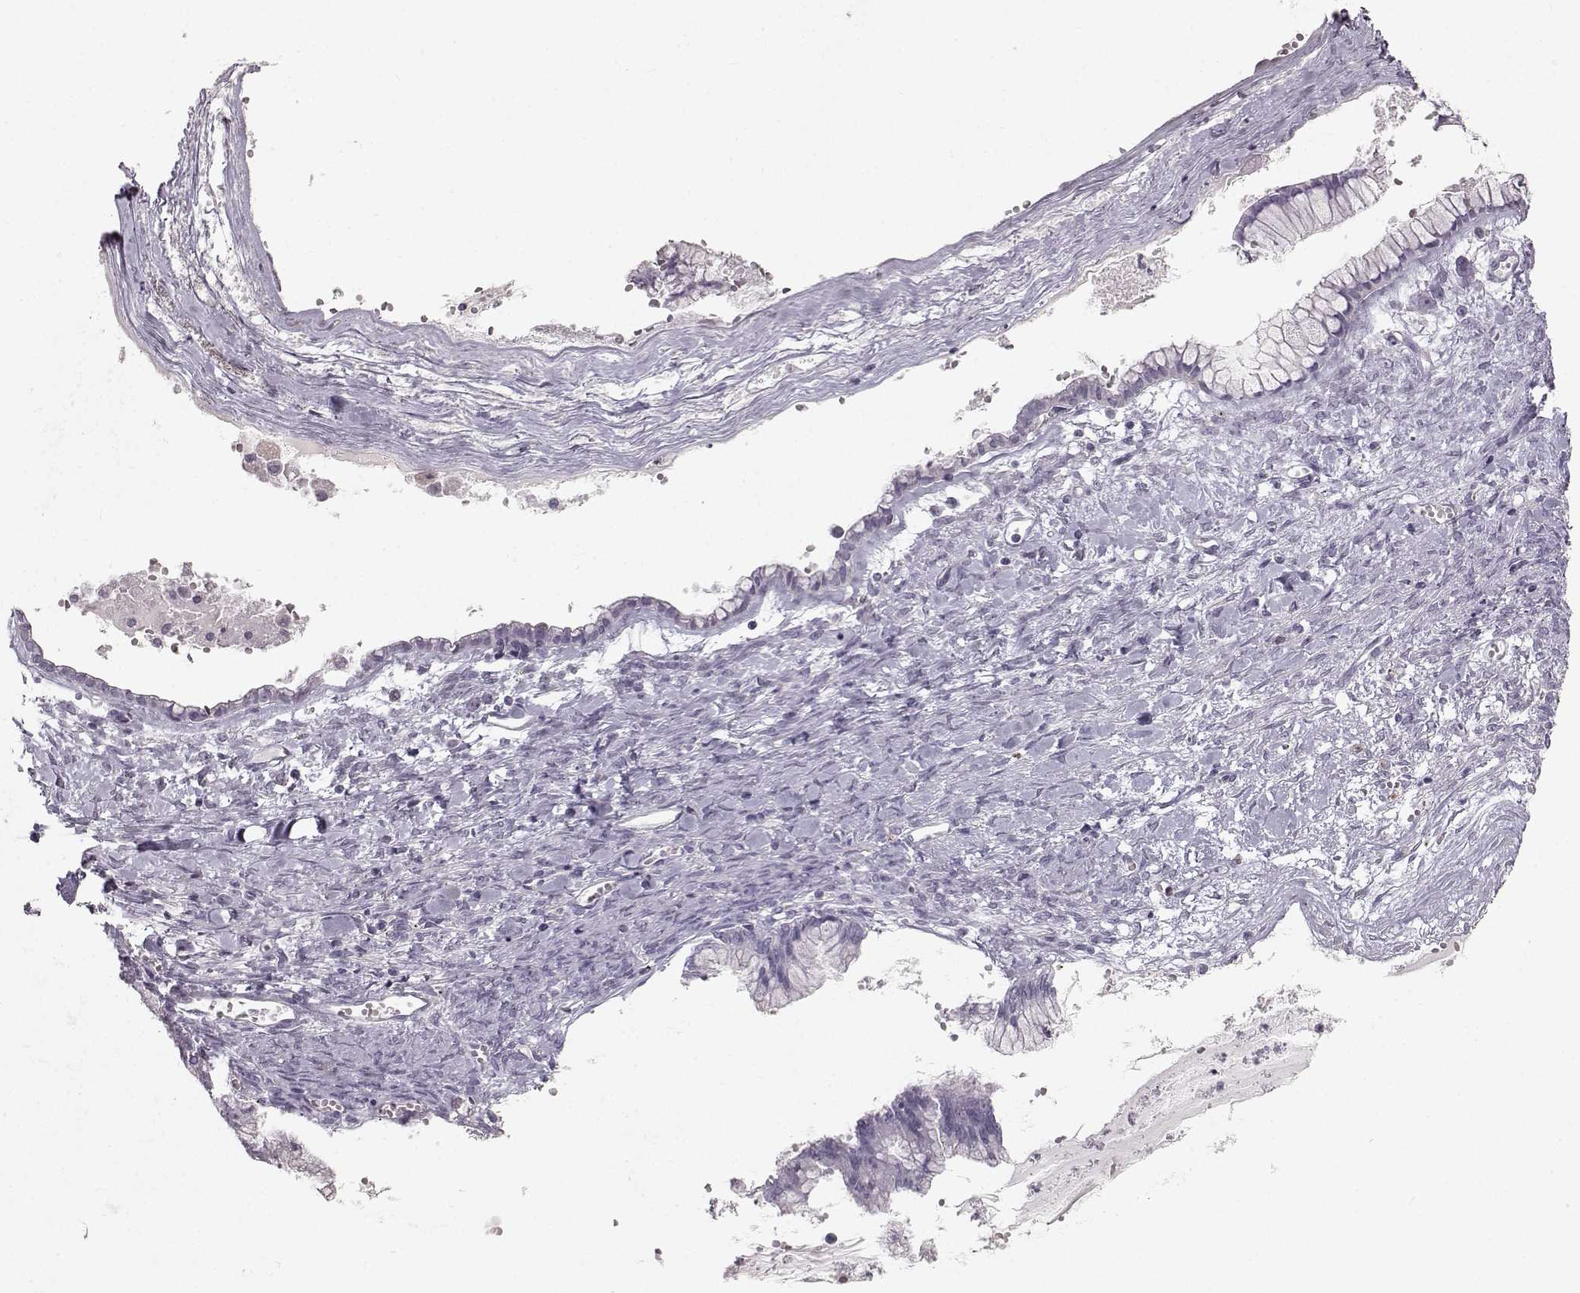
{"staining": {"intensity": "negative", "quantity": "none", "location": "none"}, "tissue": "ovarian cancer", "cell_type": "Tumor cells", "image_type": "cancer", "snomed": [{"axis": "morphology", "description": "Cystadenocarcinoma, mucinous, NOS"}, {"axis": "topography", "description": "Ovary"}], "caption": "Protein analysis of ovarian cancer shows no significant positivity in tumor cells.", "gene": "OIP5", "patient": {"sex": "female", "age": 67}}